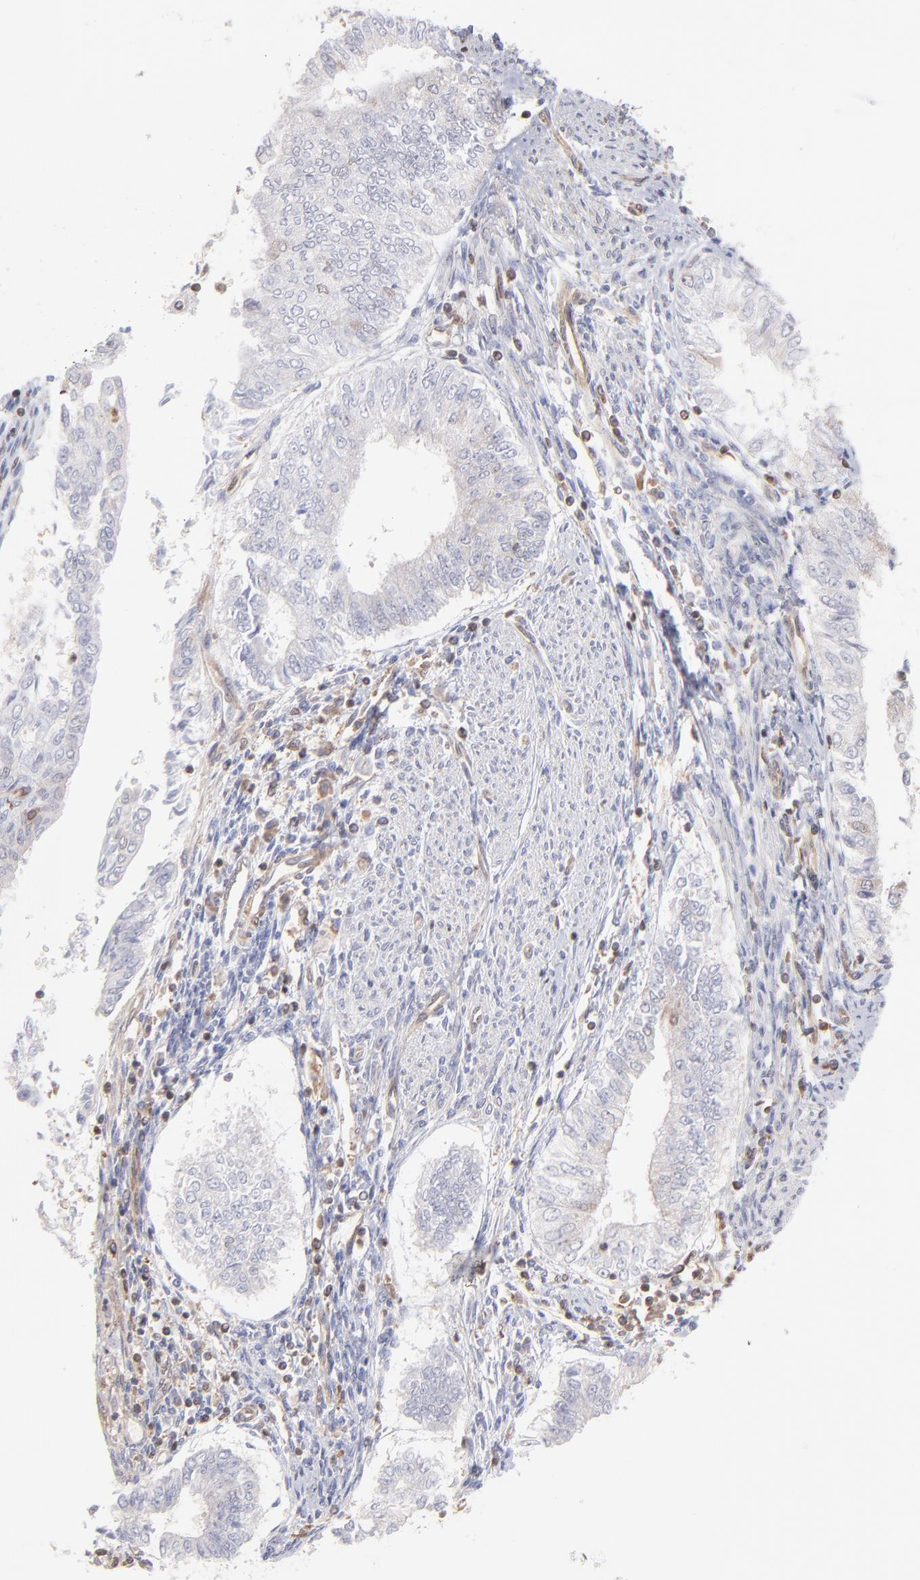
{"staining": {"intensity": "weak", "quantity": "25%-75%", "location": "cytoplasmic/membranous"}, "tissue": "endometrial cancer", "cell_type": "Tumor cells", "image_type": "cancer", "snomed": [{"axis": "morphology", "description": "Adenocarcinoma, NOS"}, {"axis": "topography", "description": "Endometrium"}], "caption": "Approximately 25%-75% of tumor cells in endometrial cancer (adenocarcinoma) reveal weak cytoplasmic/membranous protein staining as visualized by brown immunohistochemical staining.", "gene": "MAPRE1", "patient": {"sex": "female", "age": 66}}